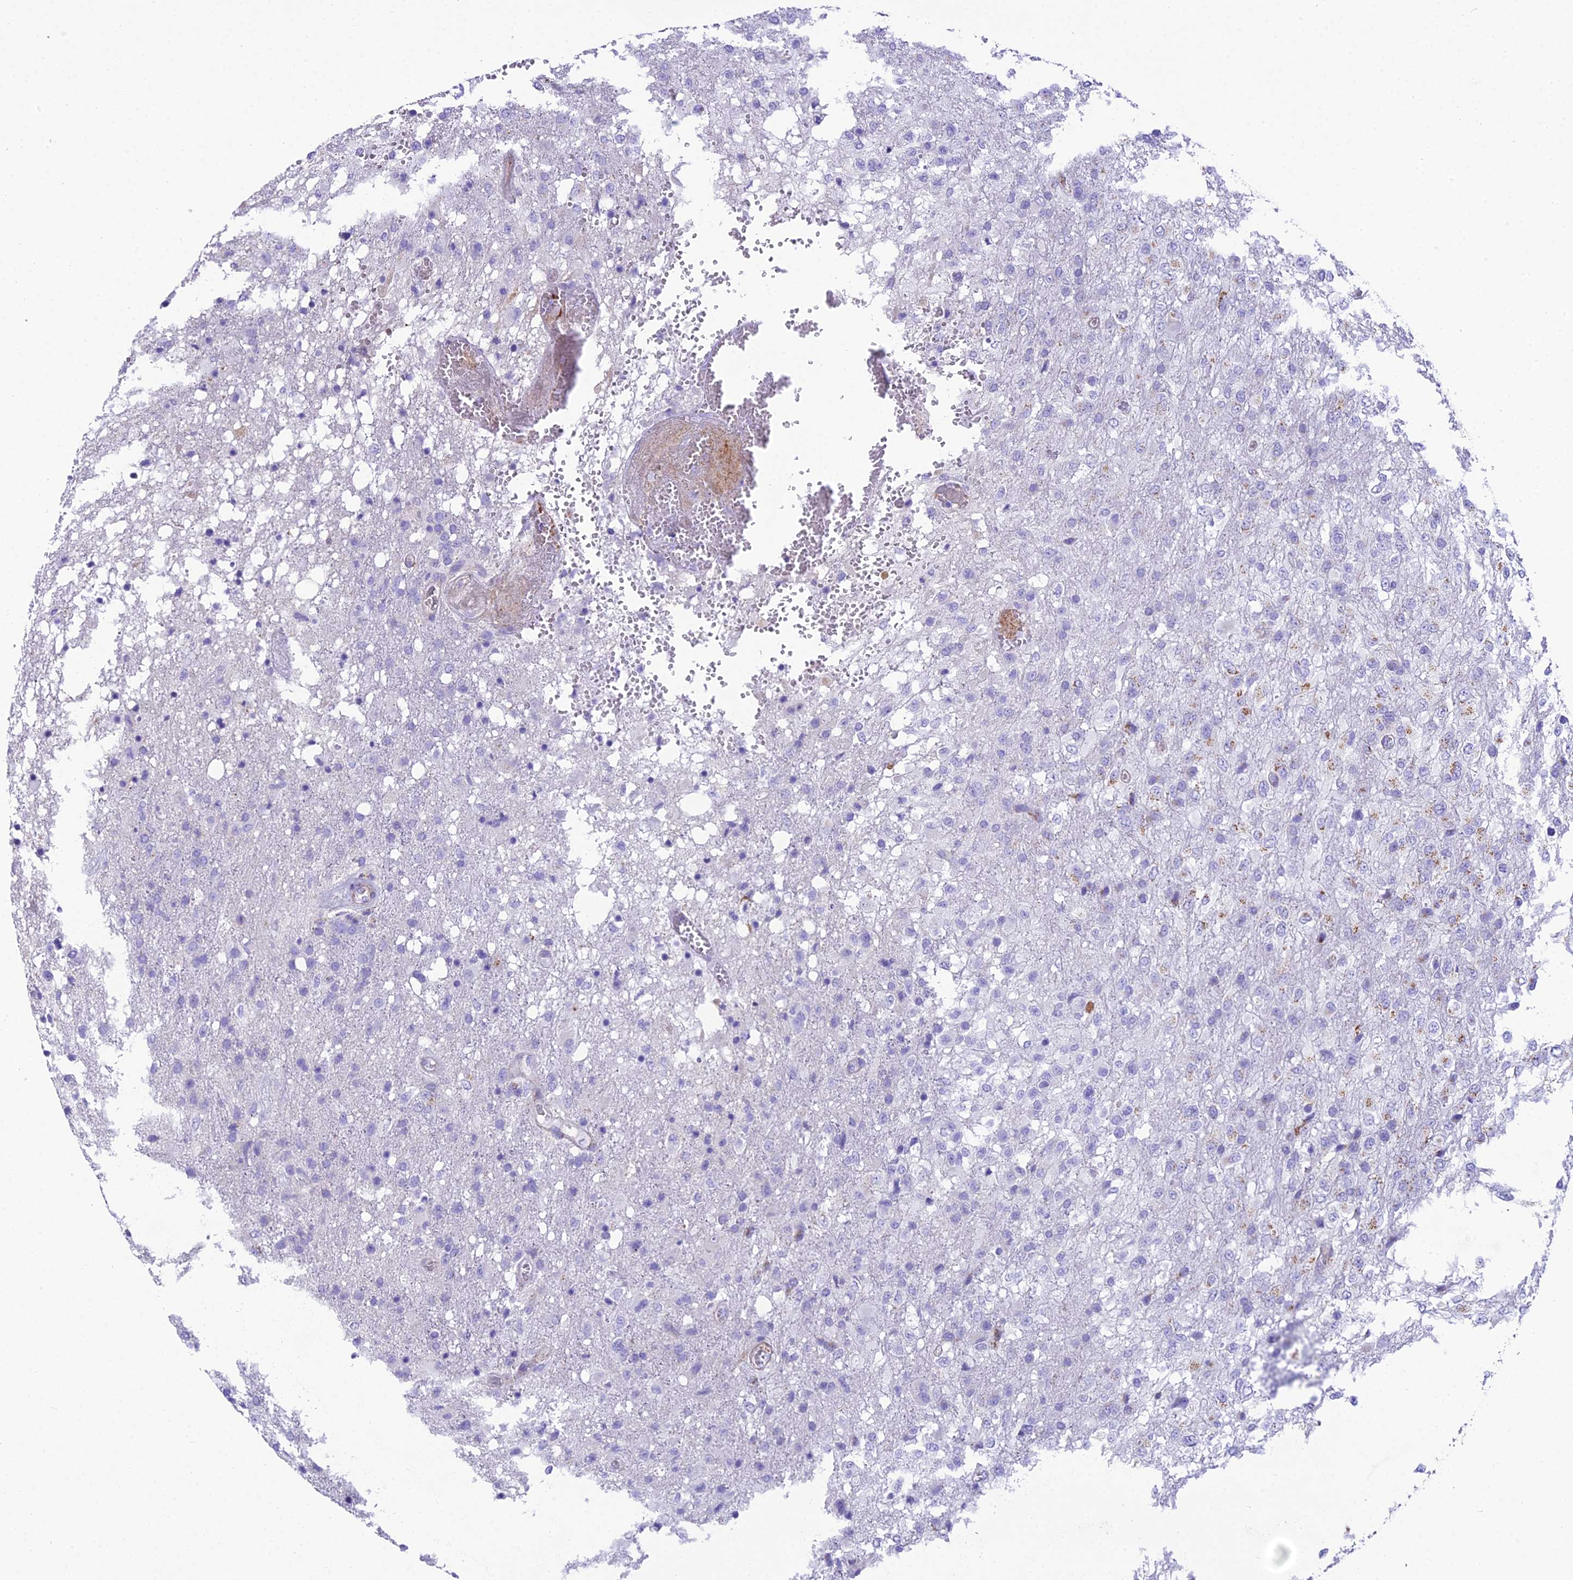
{"staining": {"intensity": "moderate", "quantity": "<25%", "location": "cytoplasmic/membranous"}, "tissue": "glioma", "cell_type": "Tumor cells", "image_type": "cancer", "snomed": [{"axis": "morphology", "description": "Glioma, malignant, High grade"}, {"axis": "topography", "description": "Brain"}], "caption": "Malignant glioma (high-grade) stained with a protein marker shows moderate staining in tumor cells.", "gene": "GFRA1", "patient": {"sex": "female", "age": 74}}